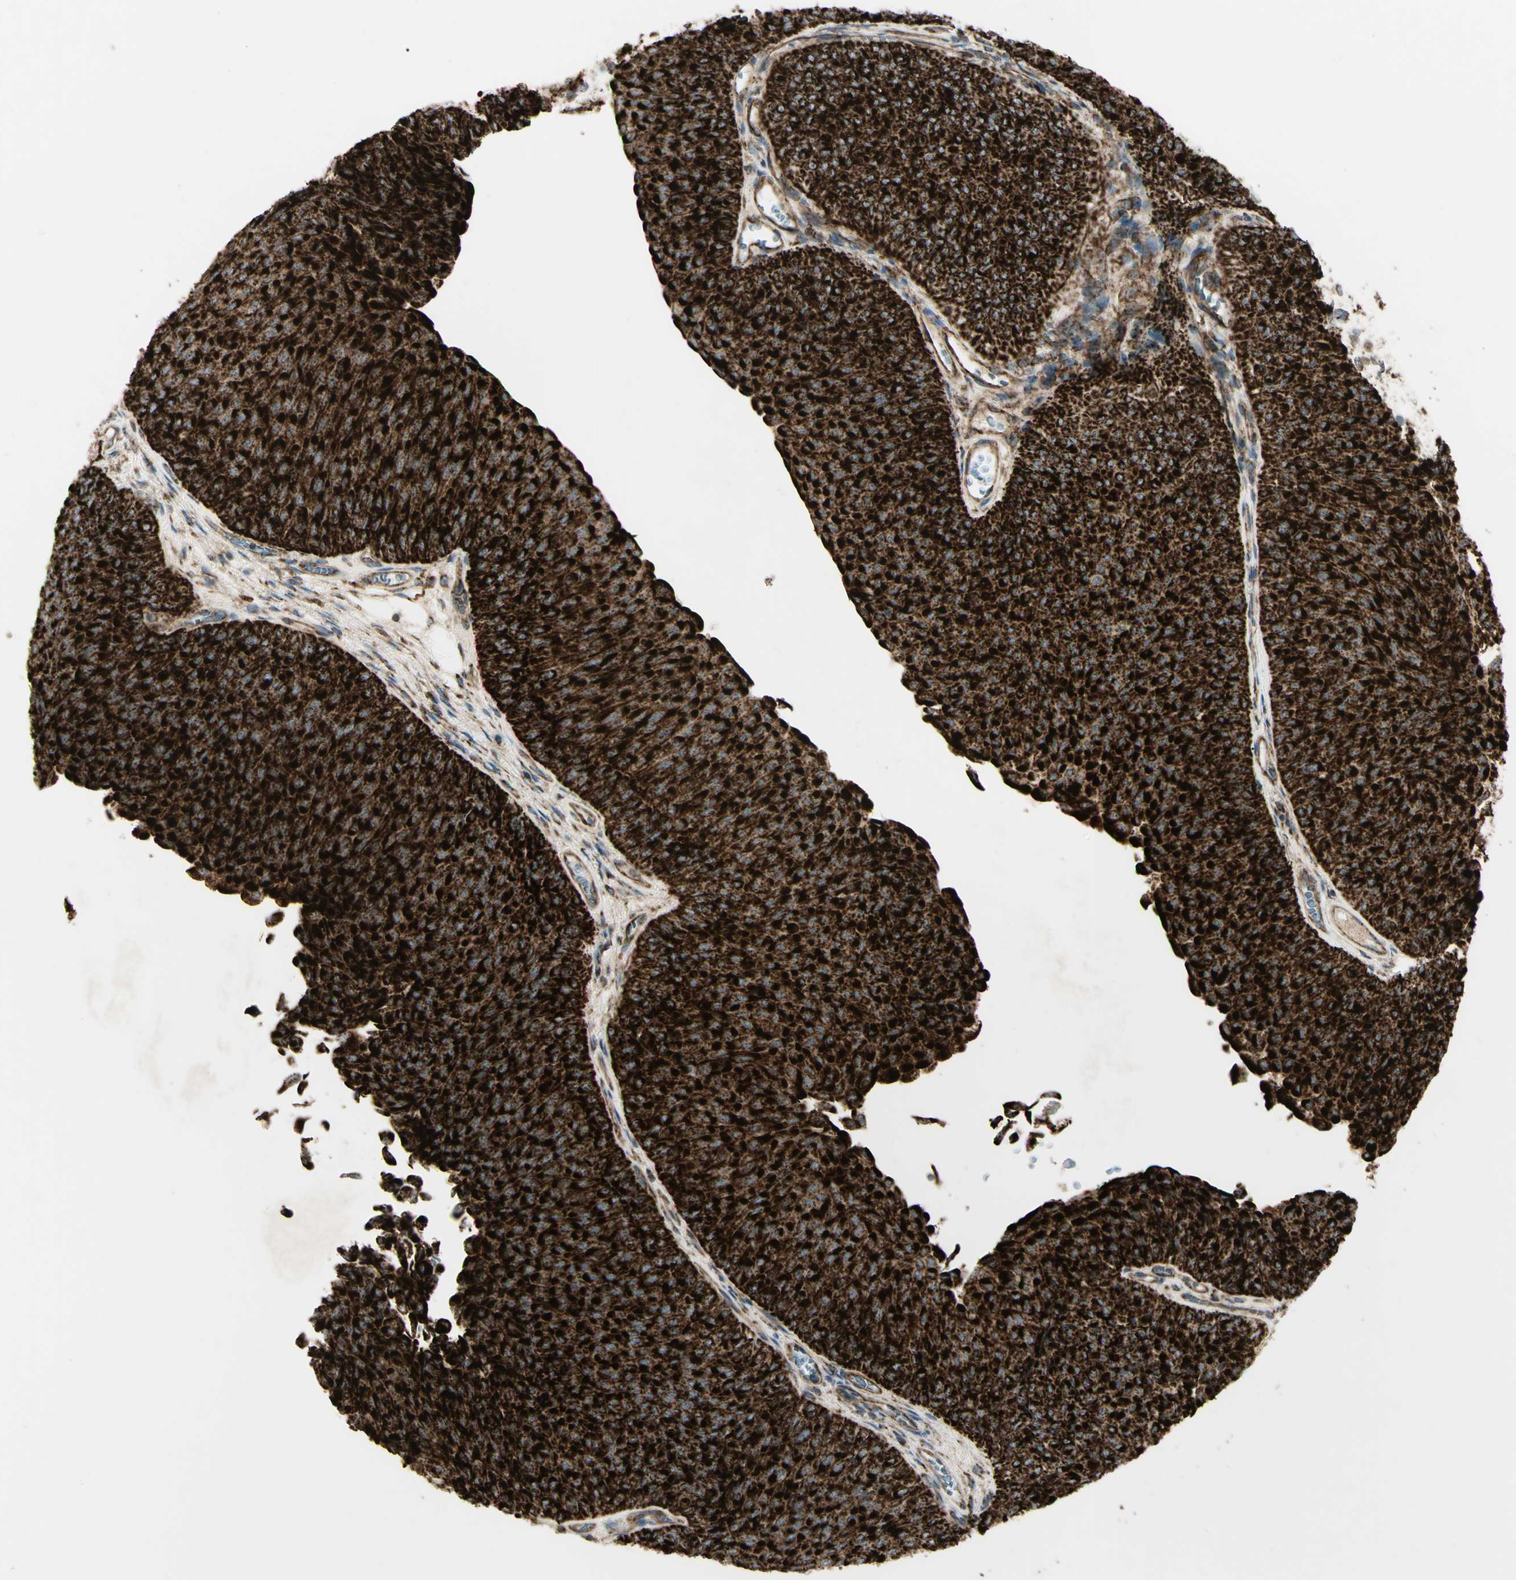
{"staining": {"intensity": "strong", "quantity": ">75%", "location": "cytoplasmic/membranous"}, "tissue": "urothelial cancer", "cell_type": "Tumor cells", "image_type": "cancer", "snomed": [{"axis": "morphology", "description": "Urothelial carcinoma, Low grade"}, {"axis": "topography", "description": "Urinary bladder"}], "caption": "Human urothelial cancer stained for a protein (brown) exhibits strong cytoplasmic/membranous positive expression in approximately >75% of tumor cells.", "gene": "CYB5R1", "patient": {"sex": "male", "age": 78}}